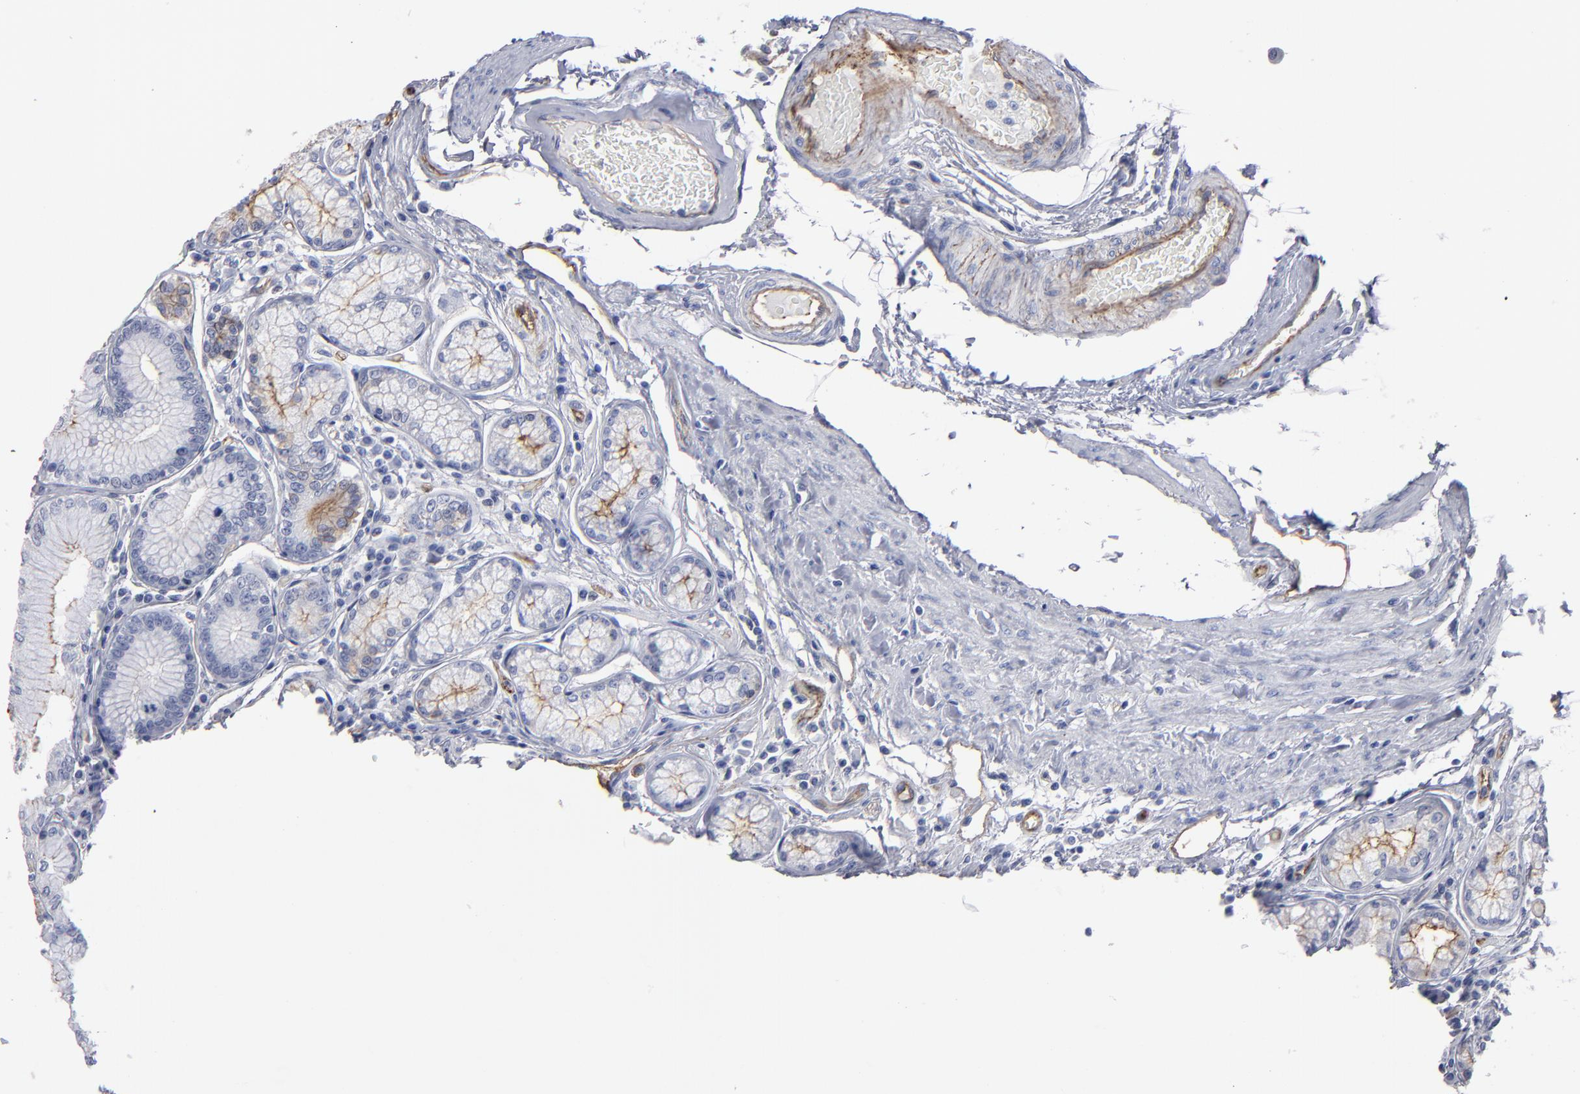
{"staining": {"intensity": "weak", "quantity": "<25%", "location": "cytoplasmic/membranous"}, "tissue": "stomach", "cell_type": "Glandular cells", "image_type": "normal", "snomed": [{"axis": "morphology", "description": "Normal tissue, NOS"}, {"axis": "morphology", "description": "Adenocarcinoma, NOS"}, {"axis": "topography", "description": "Stomach, lower"}], "caption": "Human stomach stained for a protein using IHC shows no staining in glandular cells.", "gene": "TM4SF1", "patient": {"sex": "female", "age": 76}}